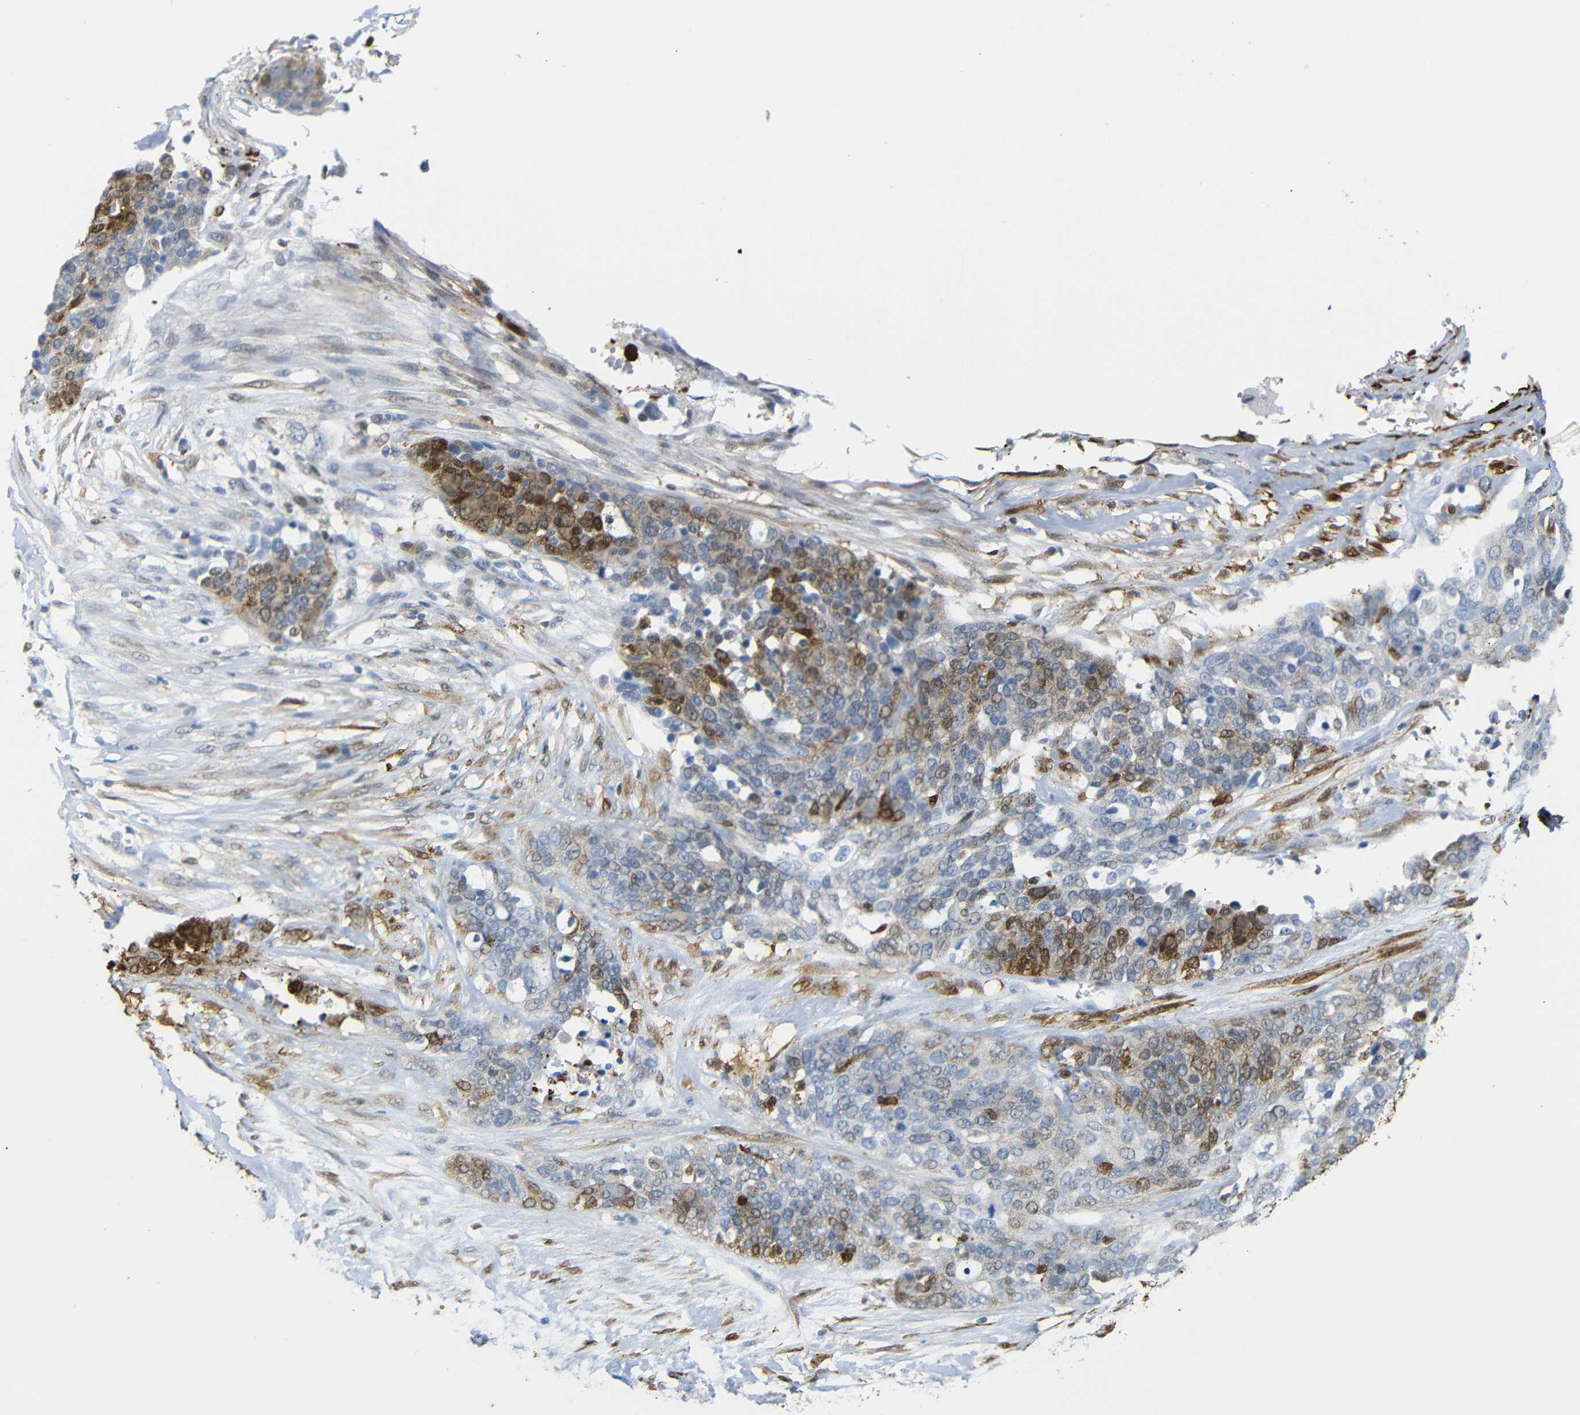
{"staining": {"intensity": "moderate", "quantity": "<25%", "location": "cytoplasmic/membranous"}, "tissue": "ovarian cancer", "cell_type": "Tumor cells", "image_type": "cancer", "snomed": [{"axis": "morphology", "description": "Cystadenocarcinoma, serous, NOS"}, {"axis": "topography", "description": "Ovary"}], "caption": "A low amount of moderate cytoplasmic/membranous expression is appreciated in about <25% of tumor cells in serous cystadenocarcinoma (ovarian) tissue. (DAB (3,3'-diaminobenzidine) IHC with brightfield microscopy, high magnification).", "gene": "MT1A", "patient": {"sex": "female", "age": 44}}